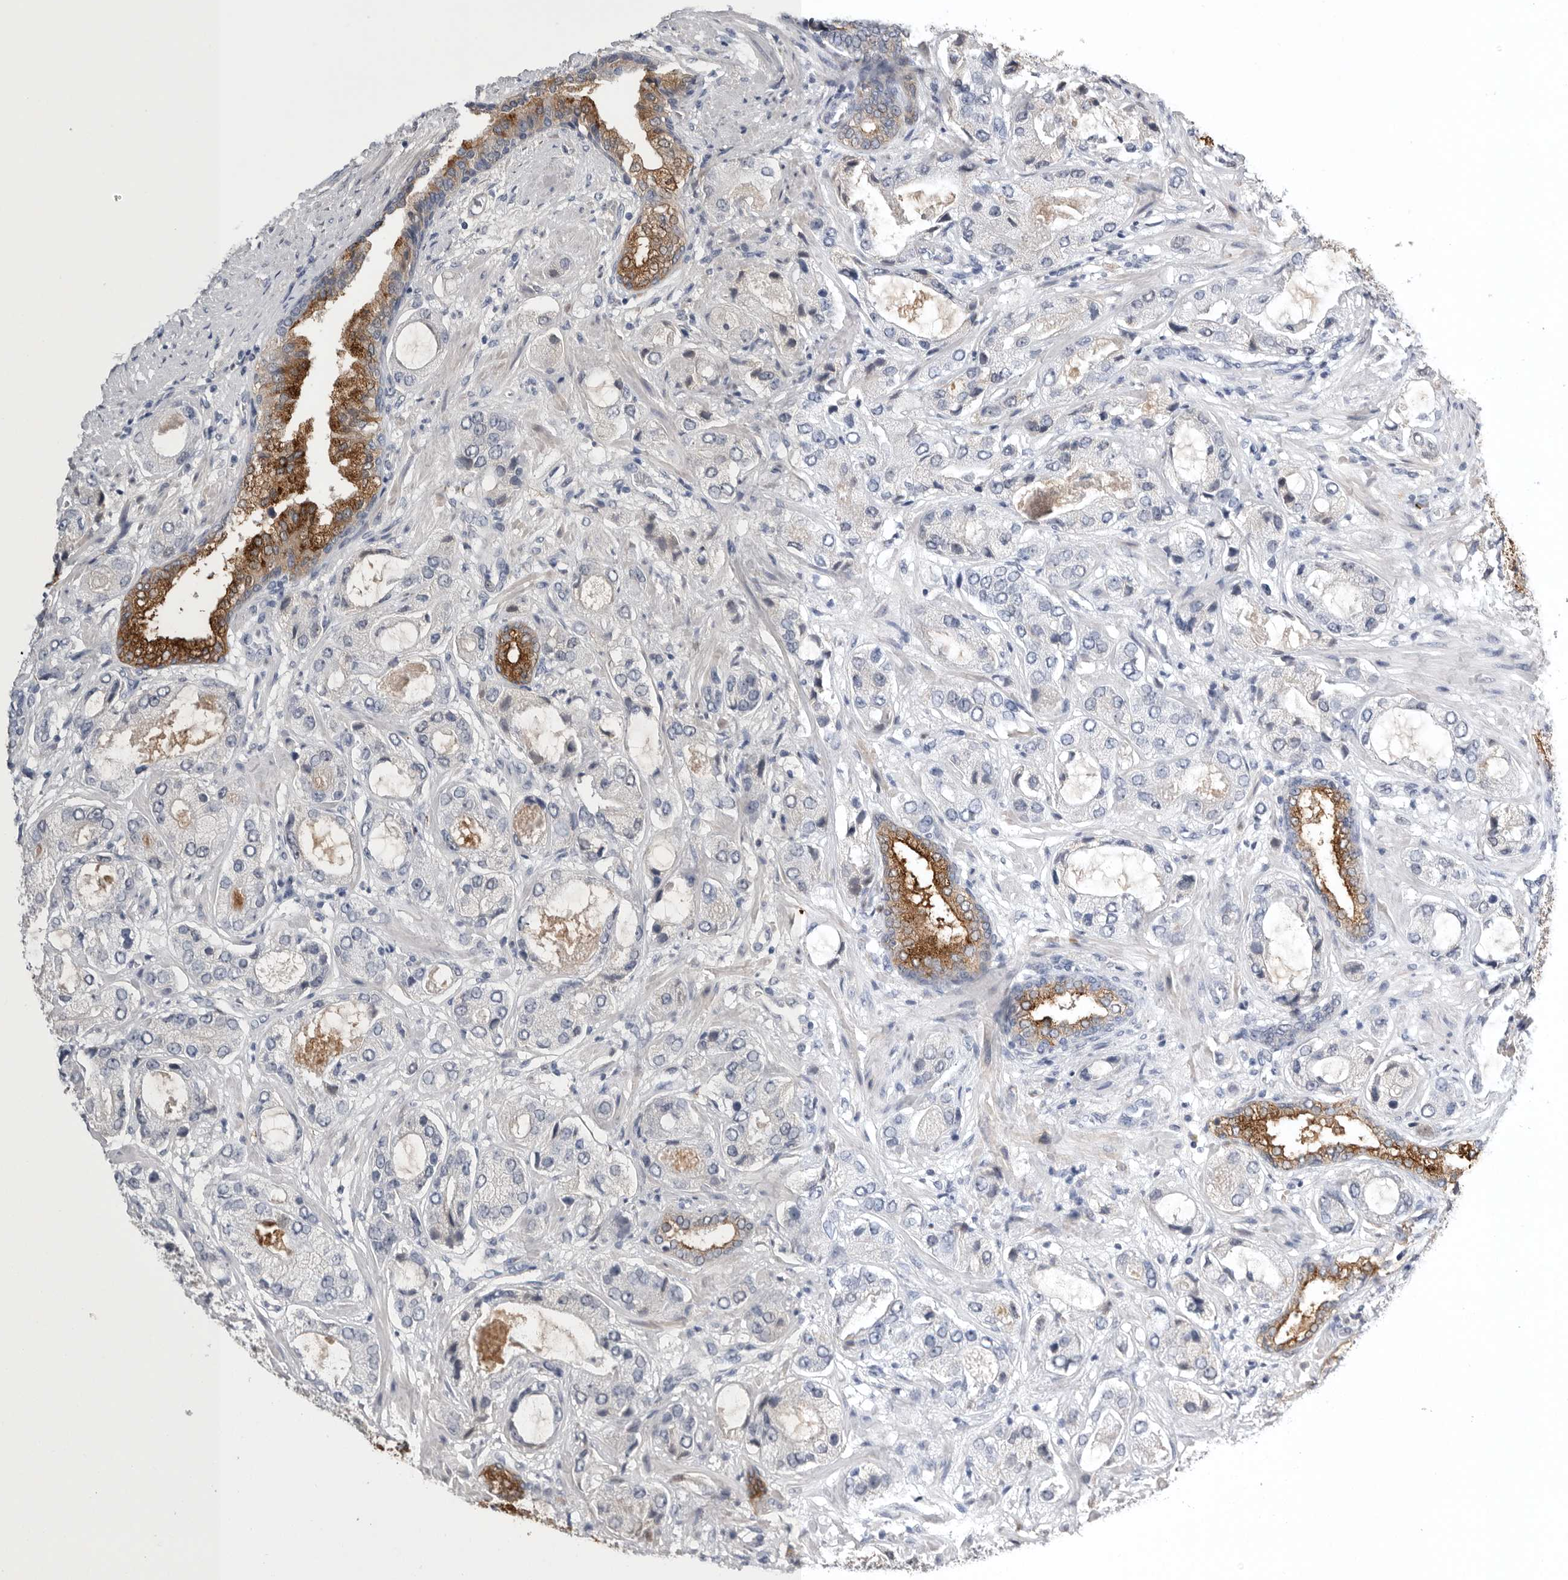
{"staining": {"intensity": "strong", "quantity": "<25%", "location": "cytoplasmic/membranous"}, "tissue": "prostate cancer", "cell_type": "Tumor cells", "image_type": "cancer", "snomed": [{"axis": "morphology", "description": "Normal tissue, NOS"}, {"axis": "morphology", "description": "Adenocarcinoma, High grade"}, {"axis": "topography", "description": "Prostate"}, {"axis": "topography", "description": "Peripheral nerve tissue"}], "caption": "Brown immunohistochemical staining in human adenocarcinoma (high-grade) (prostate) exhibits strong cytoplasmic/membranous expression in about <25% of tumor cells.", "gene": "TIMP1", "patient": {"sex": "male", "age": 59}}